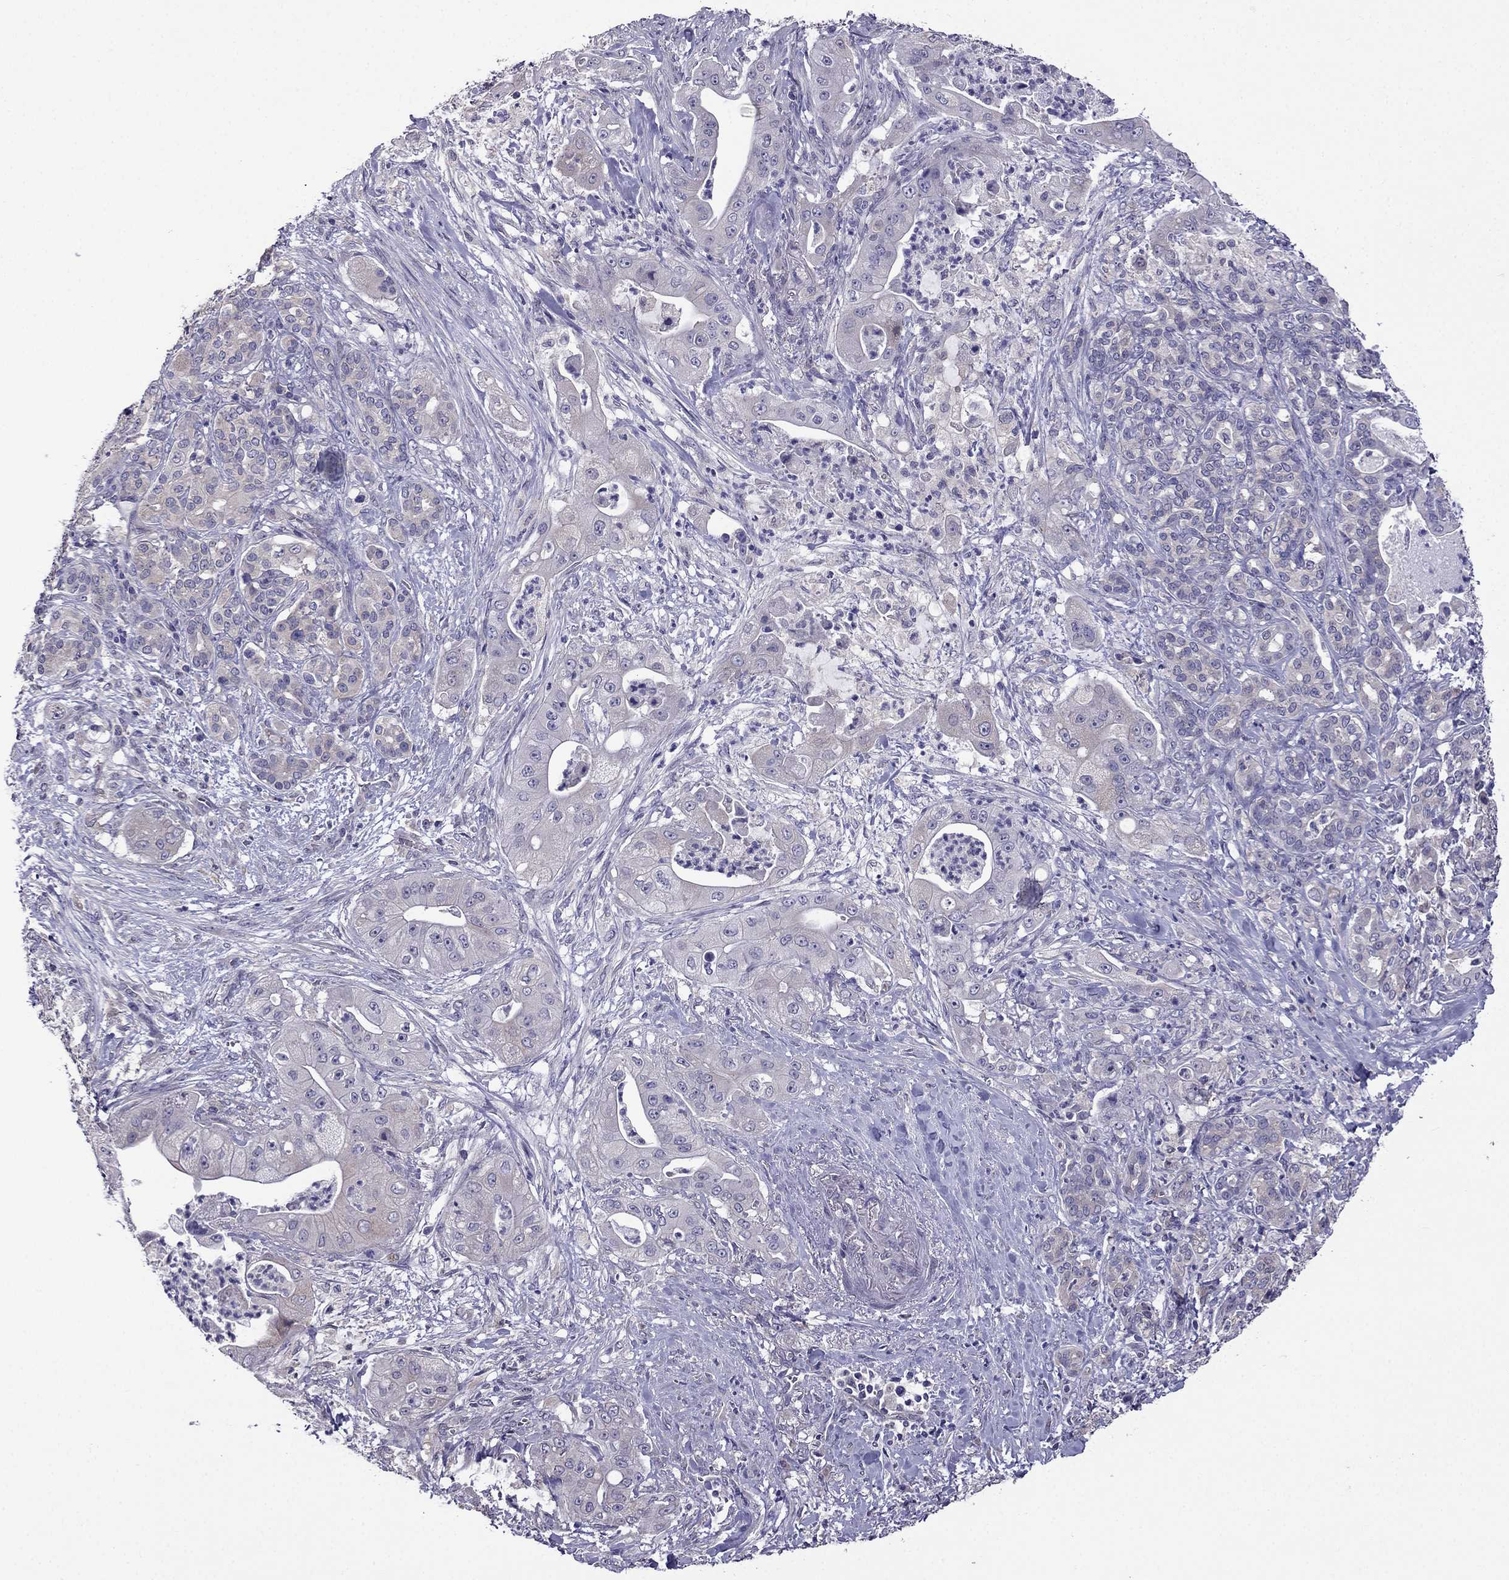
{"staining": {"intensity": "negative", "quantity": "none", "location": "none"}, "tissue": "pancreatic cancer", "cell_type": "Tumor cells", "image_type": "cancer", "snomed": [{"axis": "morphology", "description": "Normal tissue, NOS"}, {"axis": "morphology", "description": "Inflammation, NOS"}, {"axis": "morphology", "description": "Adenocarcinoma, NOS"}, {"axis": "topography", "description": "Pancreas"}], "caption": "DAB immunohistochemical staining of human pancreatic adenocarcinoma demonstrates no significant staining in tumor cells. Nuclei are stained in blue.", "gene": "SCNN1D", "patient": {"sex": "male", "age": 57}}